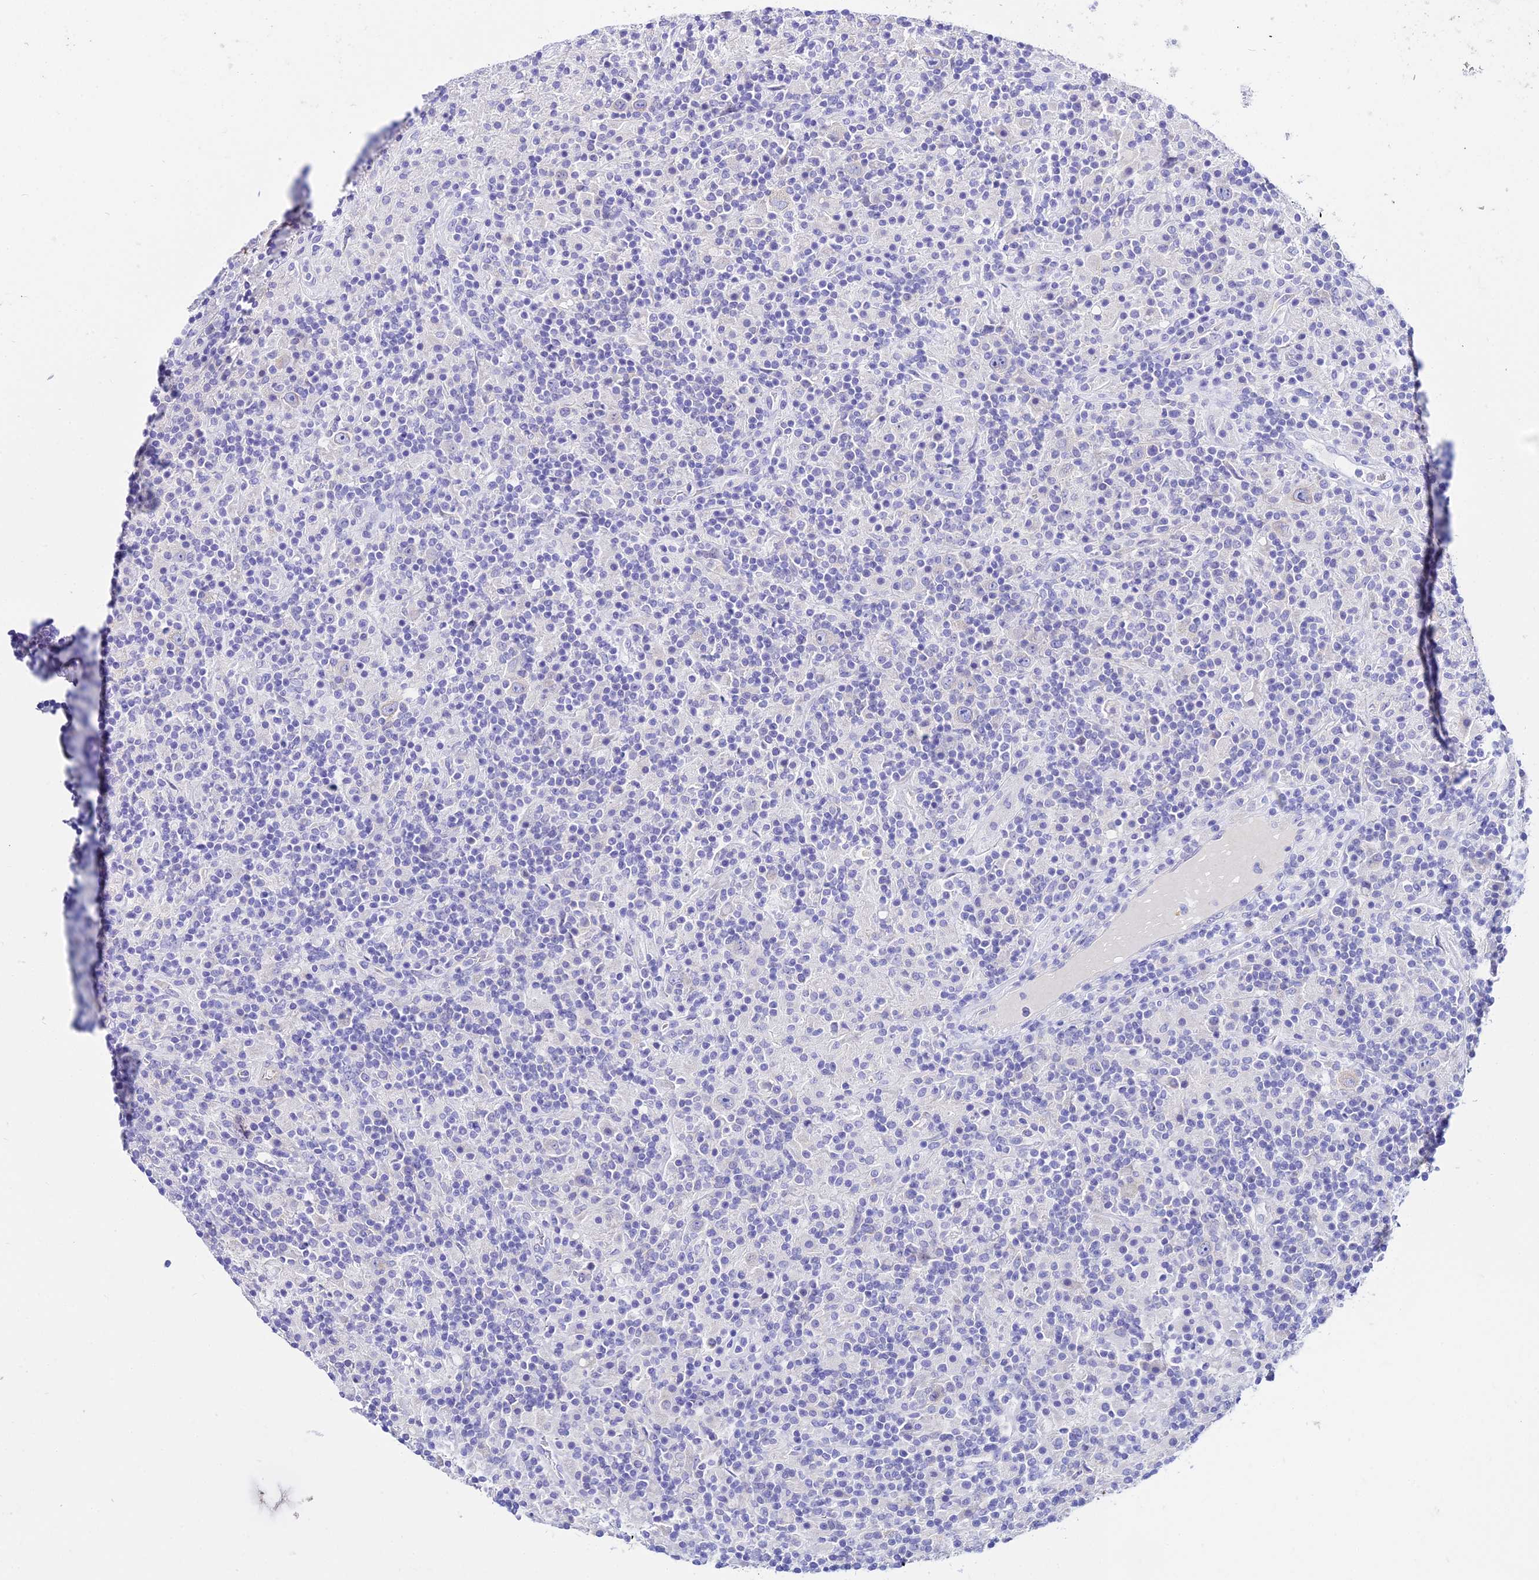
{"staining": {"intensity": "negative", "quantity": "none", "location": "none"}, "tissue": "lymphoma", "cell_type": "Tumor cells", "image_type": "cancer", "snomed": [{"axis": "morphology", "description": "Hodgkin's disease, NOS"}, {"axis": "topography", "description": "Lymph node"}], "caption": "Immunohistochemistry (IHC) of Hodgkin's disease exhibits no expression in tumor cells.", "gene": "TUBA3D", "patient": {"sex": "male", "age": 70}}